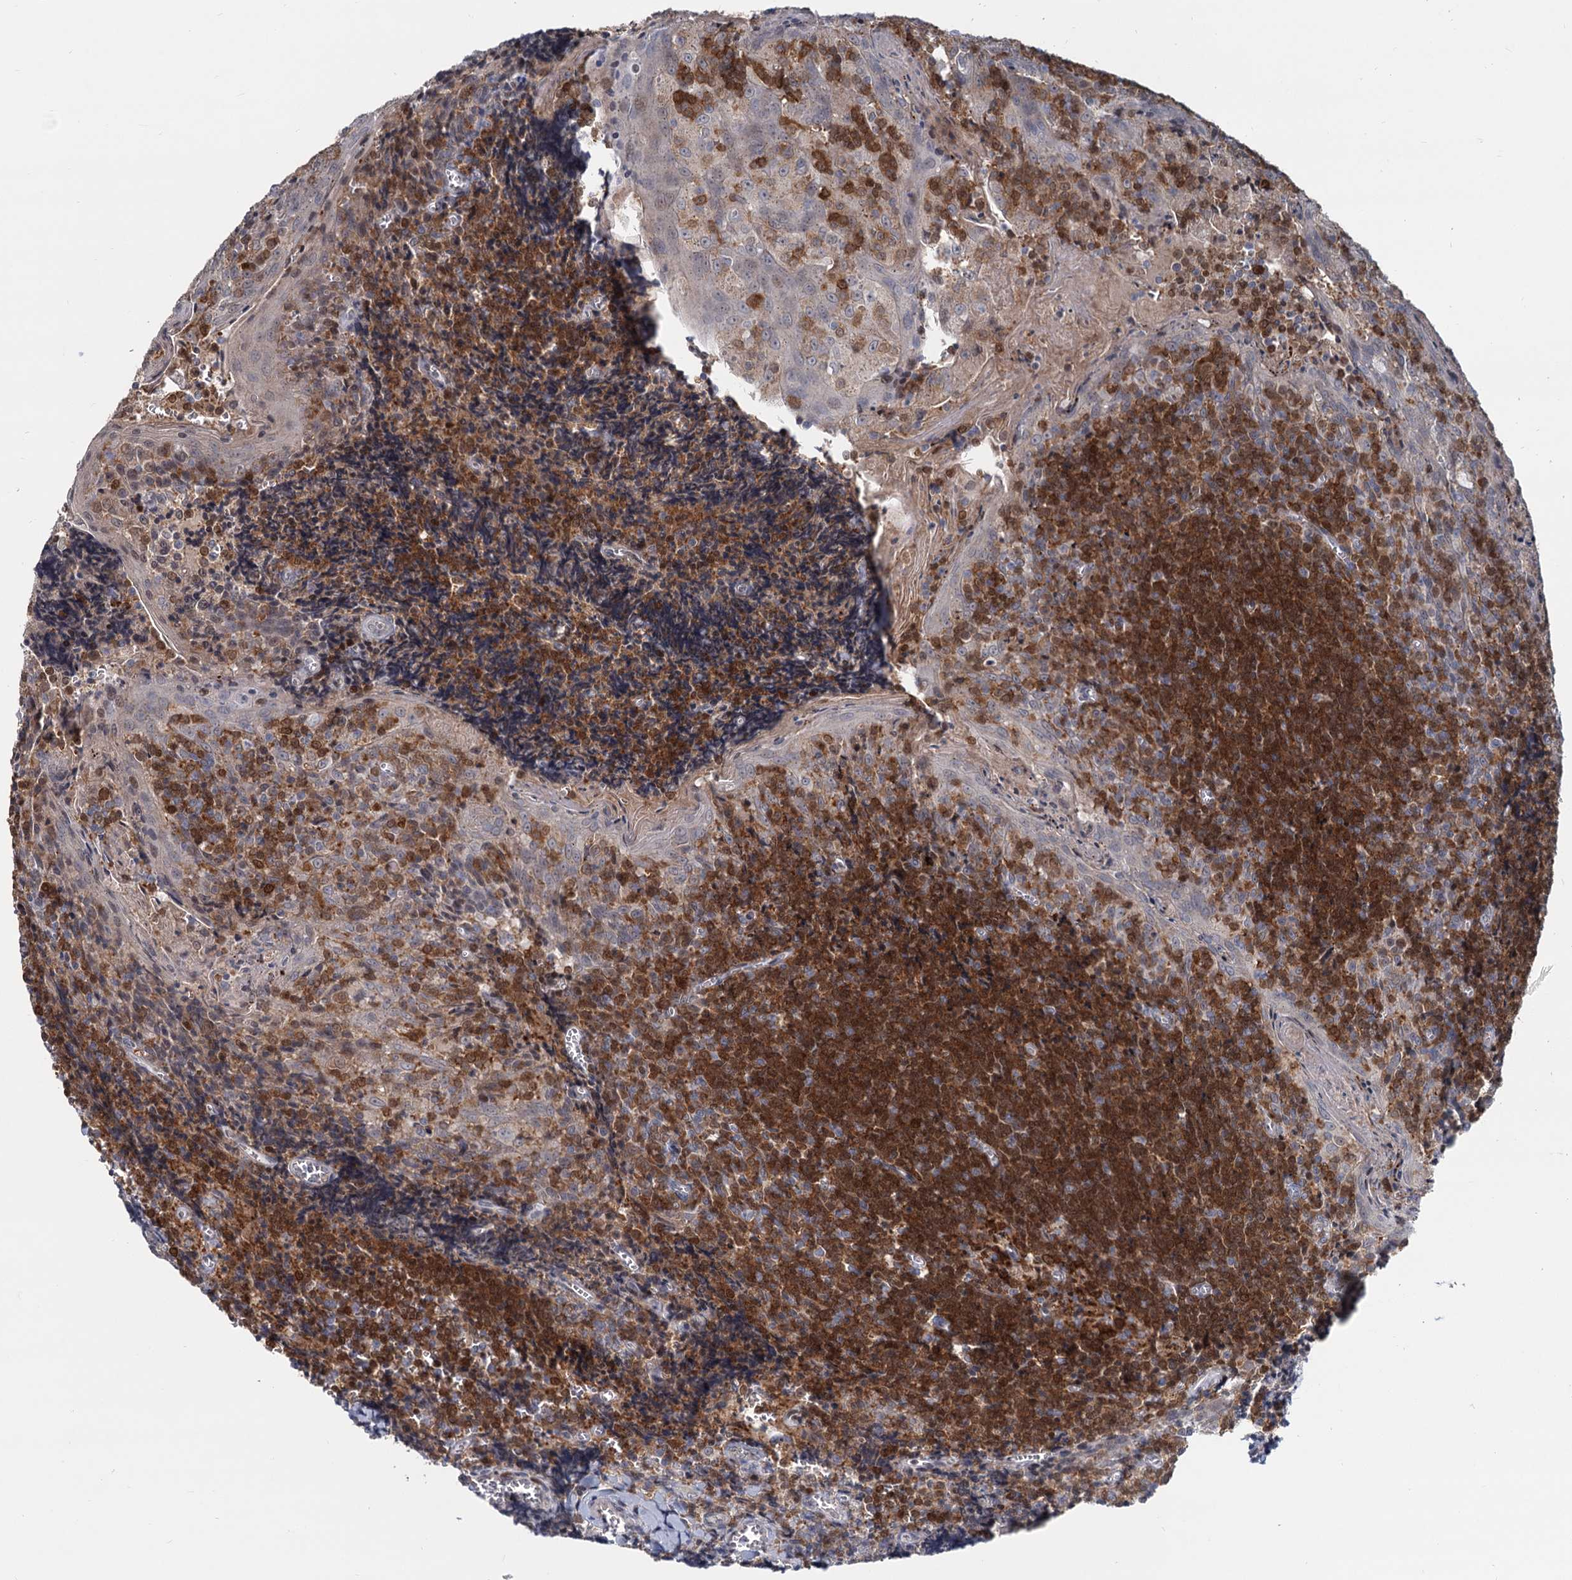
{"staining": {"intensity": "strong", "quantity": ">75%", "location": "cytoplasmic/membranous"}, "tissue": "tonsil", "cell_type": "Germinal center cells", "image_type": "normal", "snomed": [{"axis": "morphology", "description": "Normal tissue, NOS"}, {"axis": "topography", "description": "Tonsil"}], "caption": "Protein staining by IHC displays strong cytoplasmic/membranous positivity in approximately >75% of germinal center cells in normal tonsil.", "gene": "STAP1", "patient": {"sex": "male", "age": 27}}